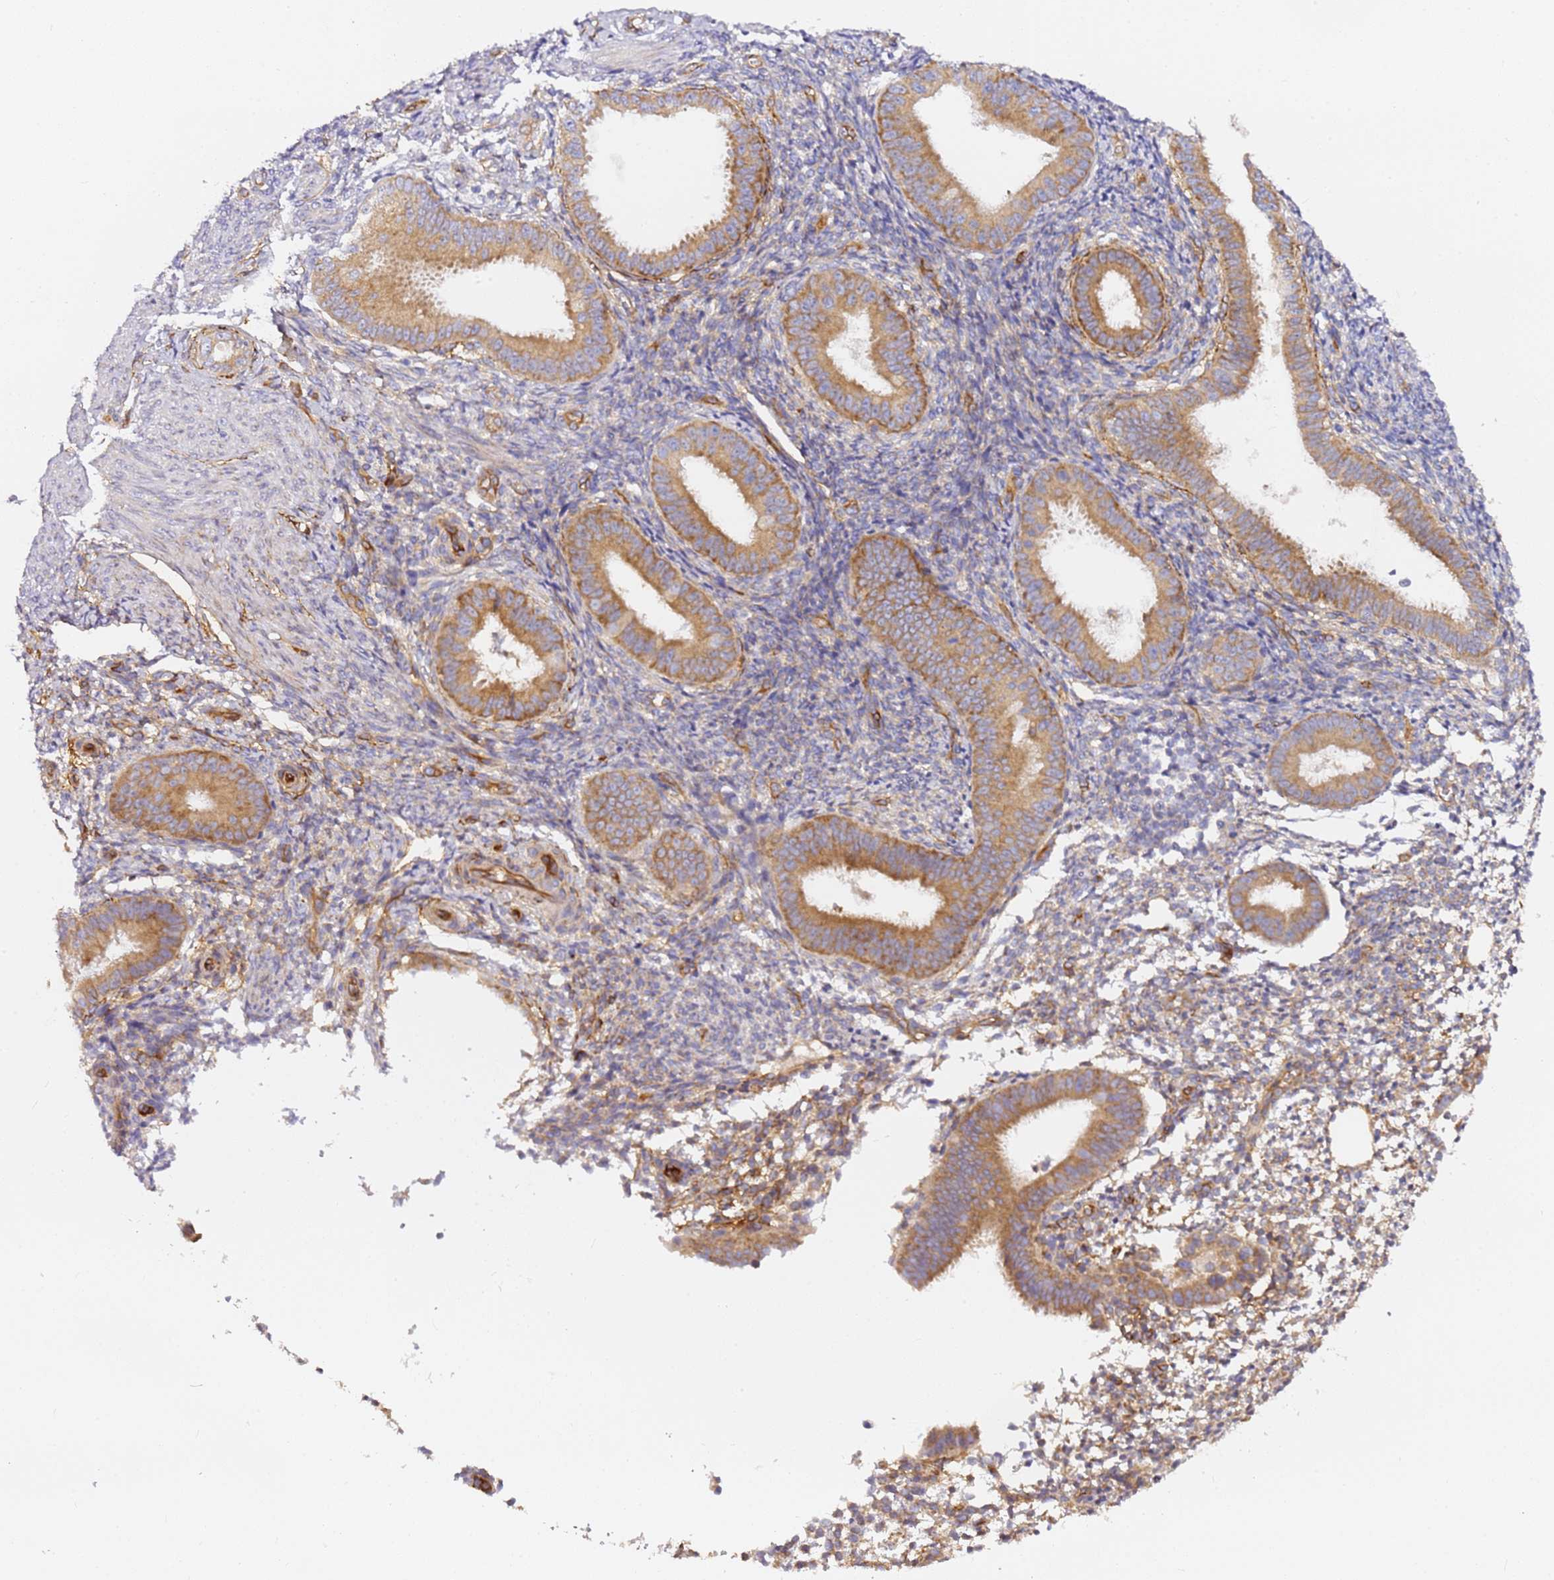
{"staining": {"intensity": "negative", "quantity": "none", "location": "none"}, "tissue": "endometrium", "cell_type": "Cells in endometrial stroma", "image_type": "normal", "snomed": [{"axis": "morphology", "description": "Normal tissue, NOS"}, {"axis": "topography", "description": "Uterus"}, {"axis": "topography", "description": "Endometrium"}], "caption": "High magnification brightfield microscopy of normal endometrium stained with DAB (brown) and counterstained with hematoxylin (blue): cells in endometrial stroma show no significant staining.", "gene": "KIF7", "patient": {"sex": "female", "age": 48}}